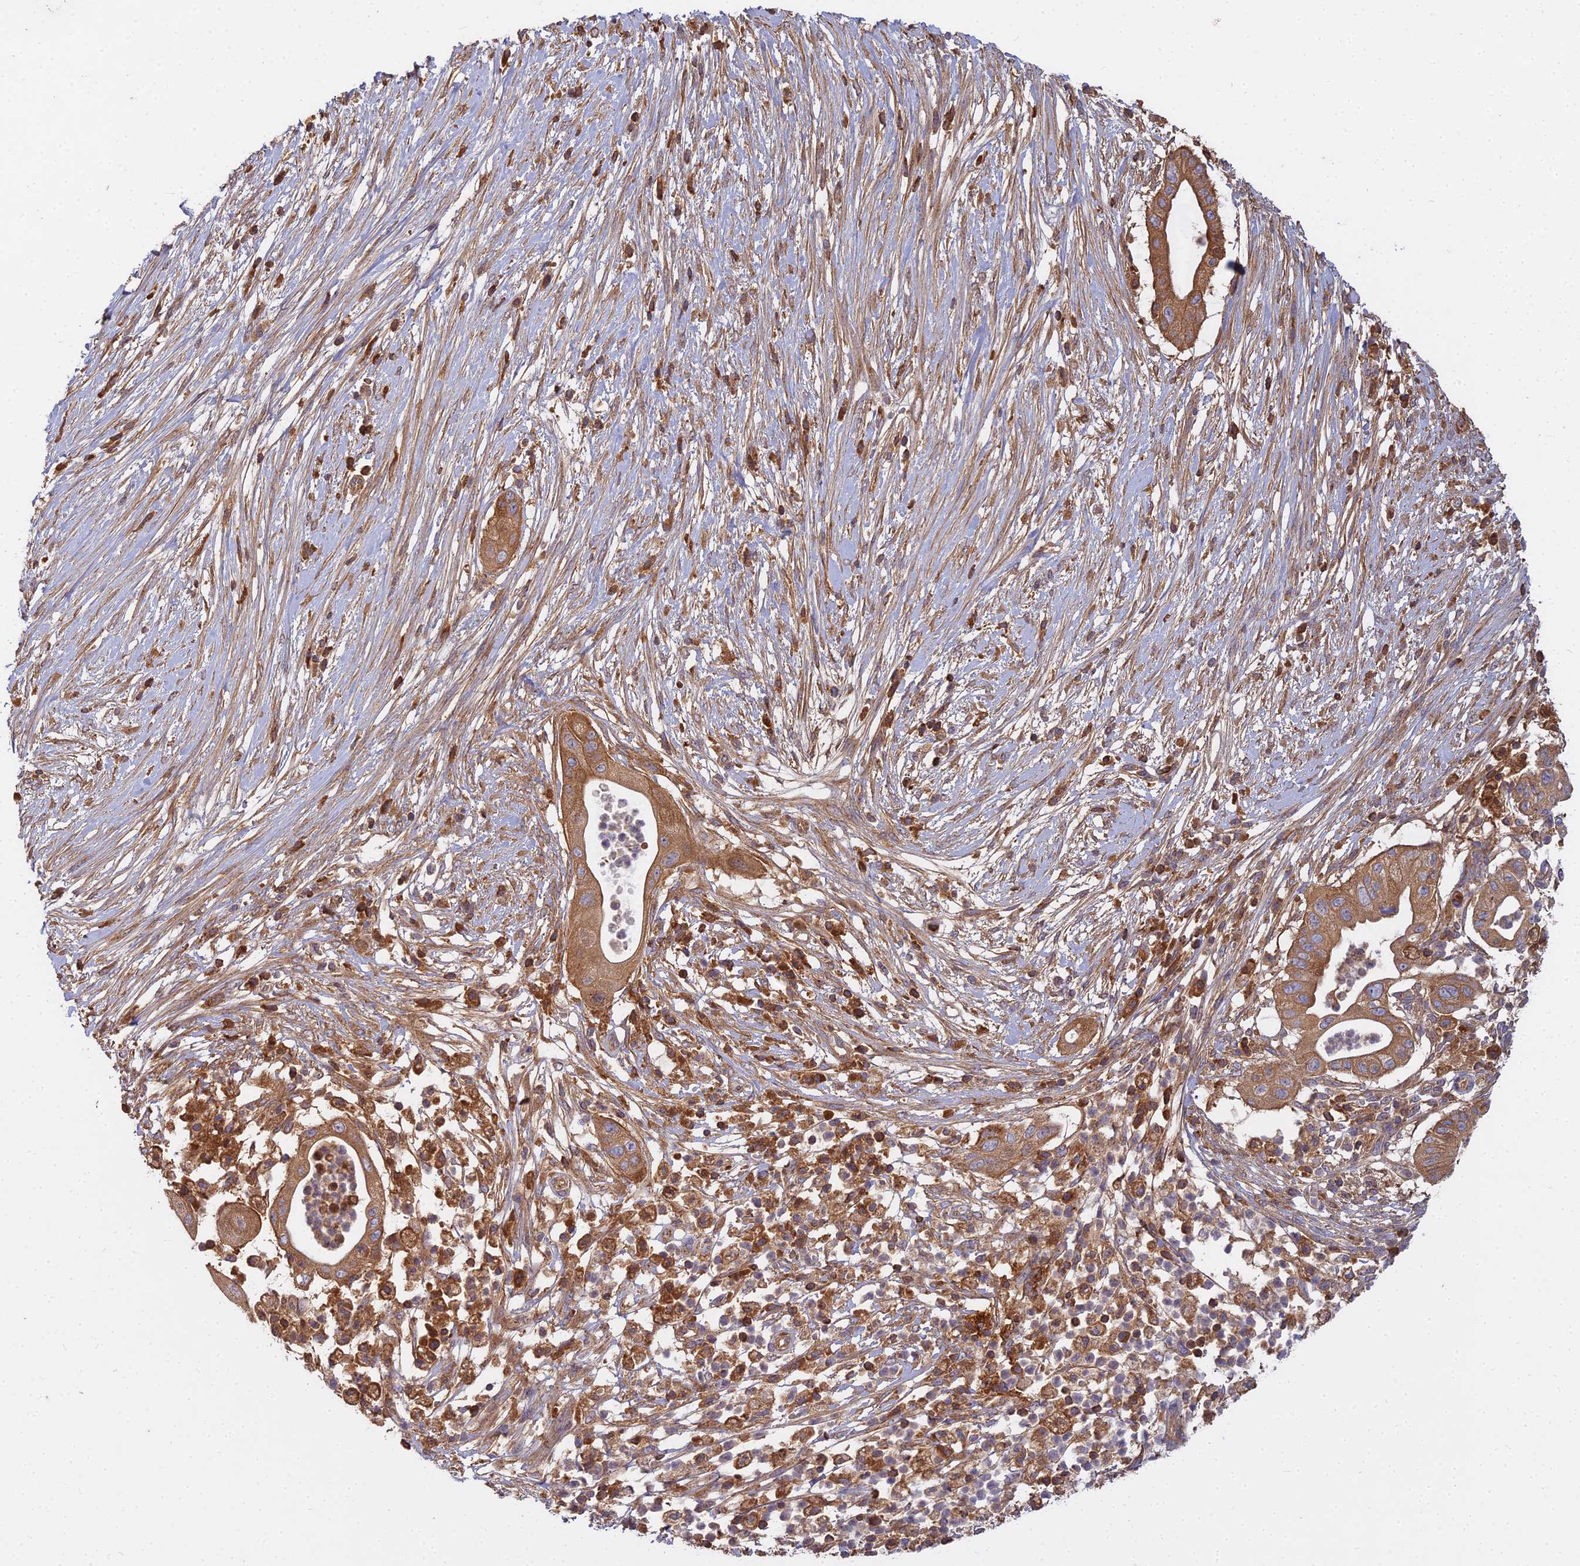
{"staining": {"intensity": "moderate", "quantity": ">75%", "location": "cytoplasmic/membranous"}, "tissue": "pancreatic cancer", "cell_type": "Tumor cells", "image_type": "cancer", "snomed": [{"axis": "morphology", "description": "Adenocarcinoma, NOS"}, {"axis": "topography", "description": "Pancreas"}], "caption": "This is an image of immunohistochemistry (IHC) staining of adenocarcinoma (pancreatic), which shows moderate positivity in the cytoplasmic/membranous of tumor cells.", "gene": "CCDC167", "patient": {"sex": "male", "age": 68}}